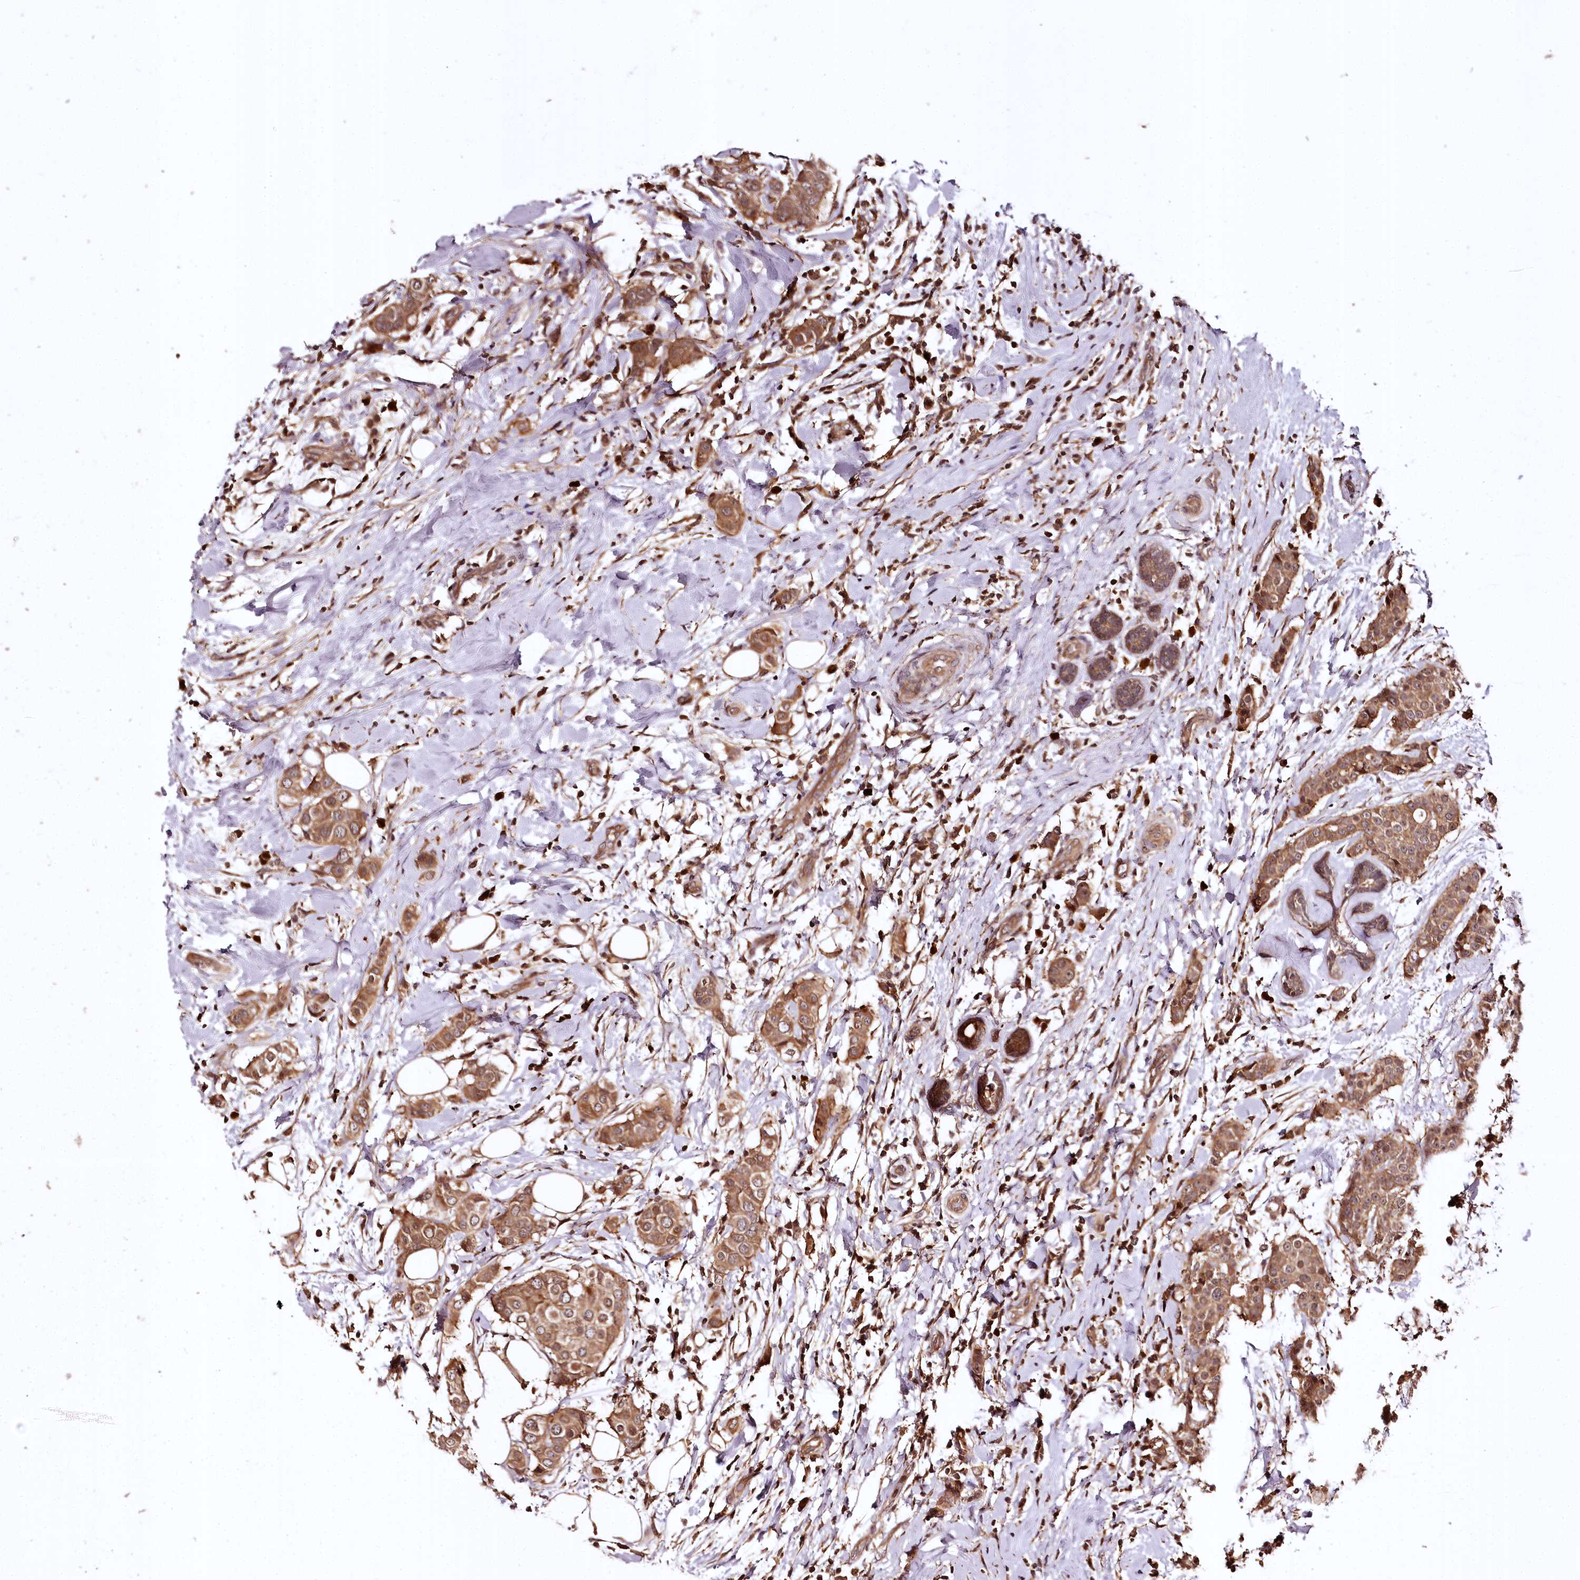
{"staining": {"intensity": "moderate", "quantity": ">75%", "location": "cytoplasmic/membranous"}, "tissue": "breast cancer", "cell_type": "Tumor cells", "image_type": "cancer", "snomed": [{"axis": "morphology", "description": "Lobular carcinoma"}, {"axis": "topography", "description": "Breast"}], "caption": "This is a histology image of immunohistochemistry (IHC) staining of lobular carcinoma (breast), which shows moderate staining in the cytoplasmic/membranous of tumor cells.", "gene": "TTC12", "patient": {"sex": "female", "age": 51}}